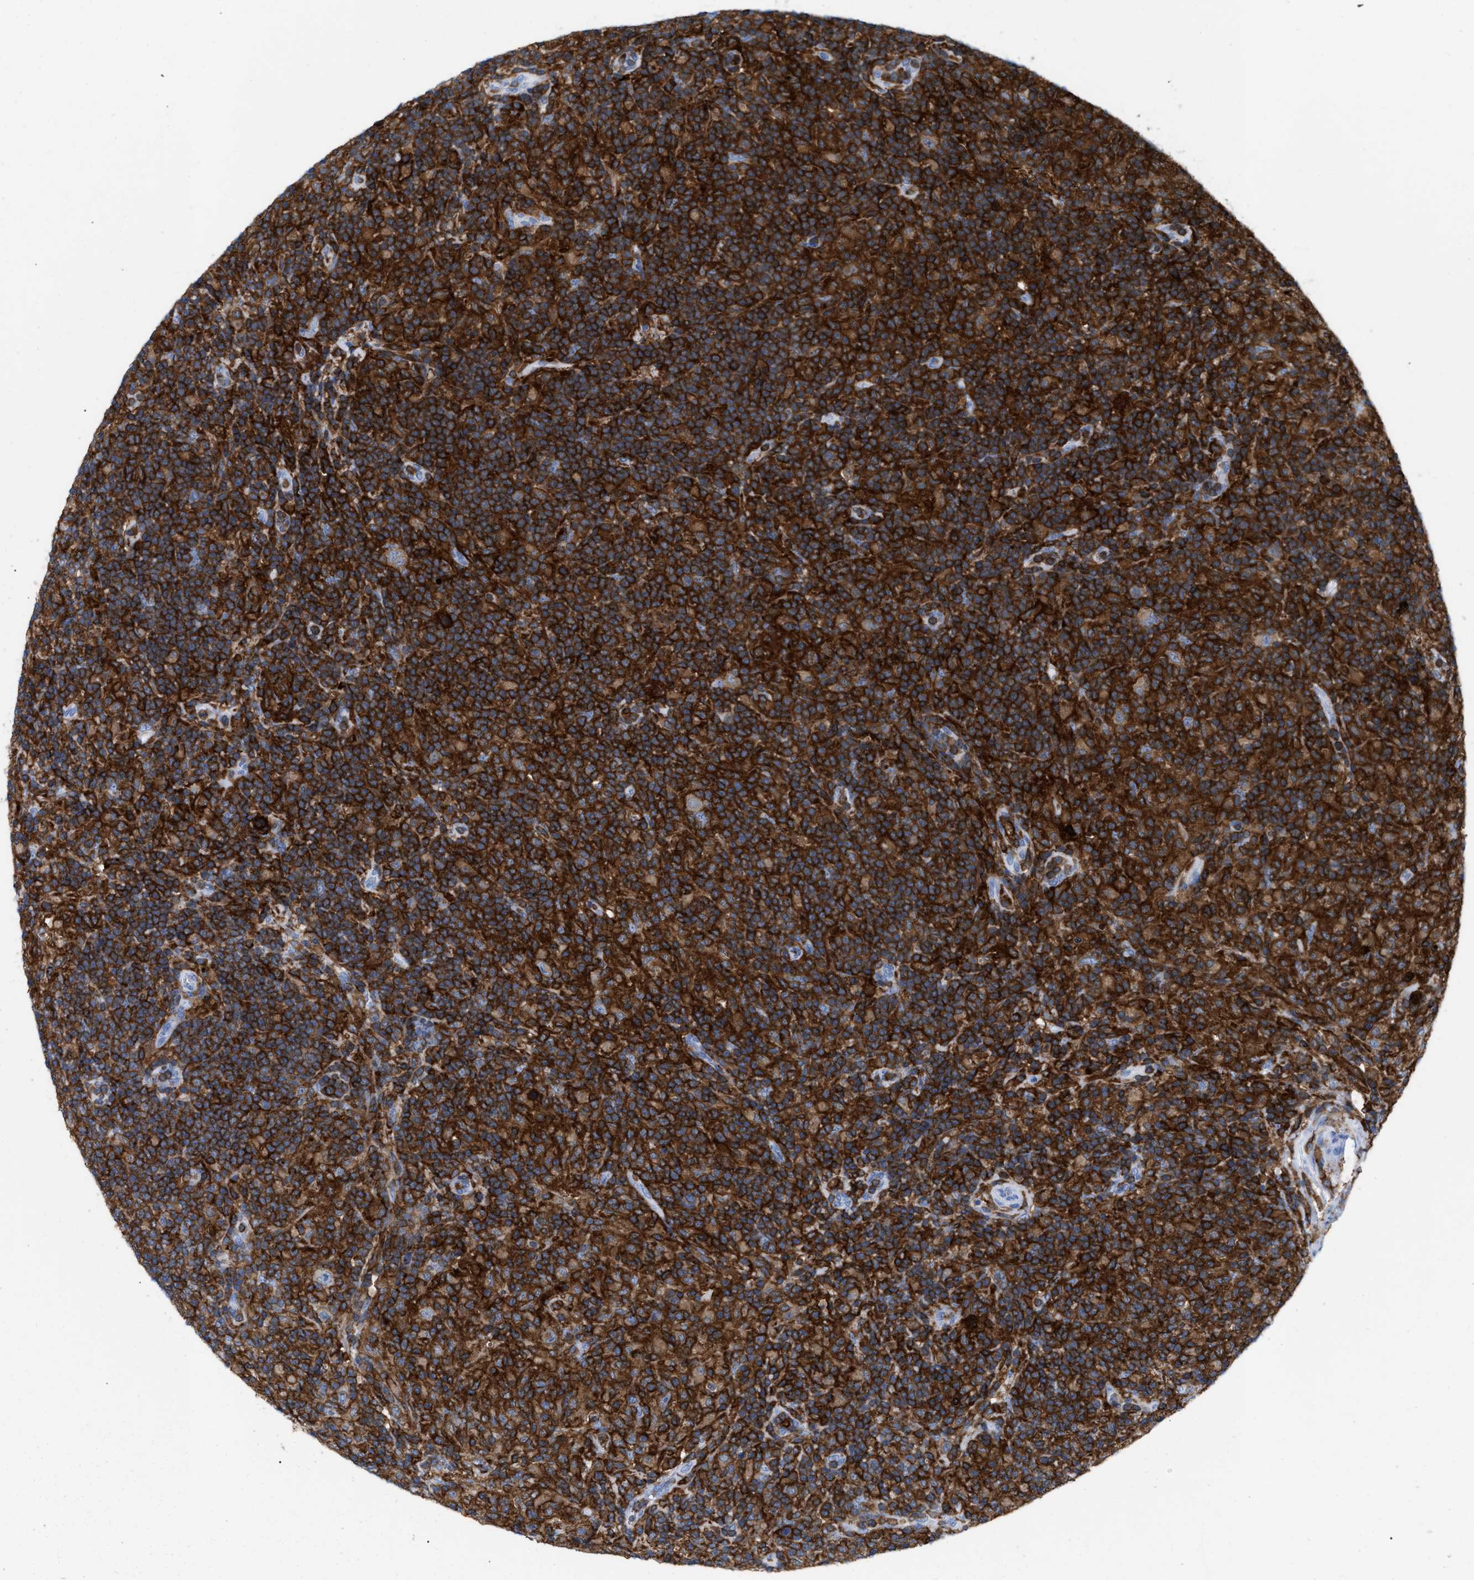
{"staining": {"intensity": "weak", "quantity": ">75%", "location": "cytoplasmic/membranous"}, "tissue": "lymphoma", "cell_type": "Tumor cells", "image_type": "cancer", "snomed": [{"axis": "morphology", "description": "Hodgkin's disease, NOS"}, {"axis": "topography", "description": "Lymph node"}], "caption": "Brown immunohistochemical staining in lymphoma reveals weak cytoplasmic/membranous positivity in about >75% of tumor cells.", "gene": "LCP1", "patient": {"sex": "male", "age": 70}}